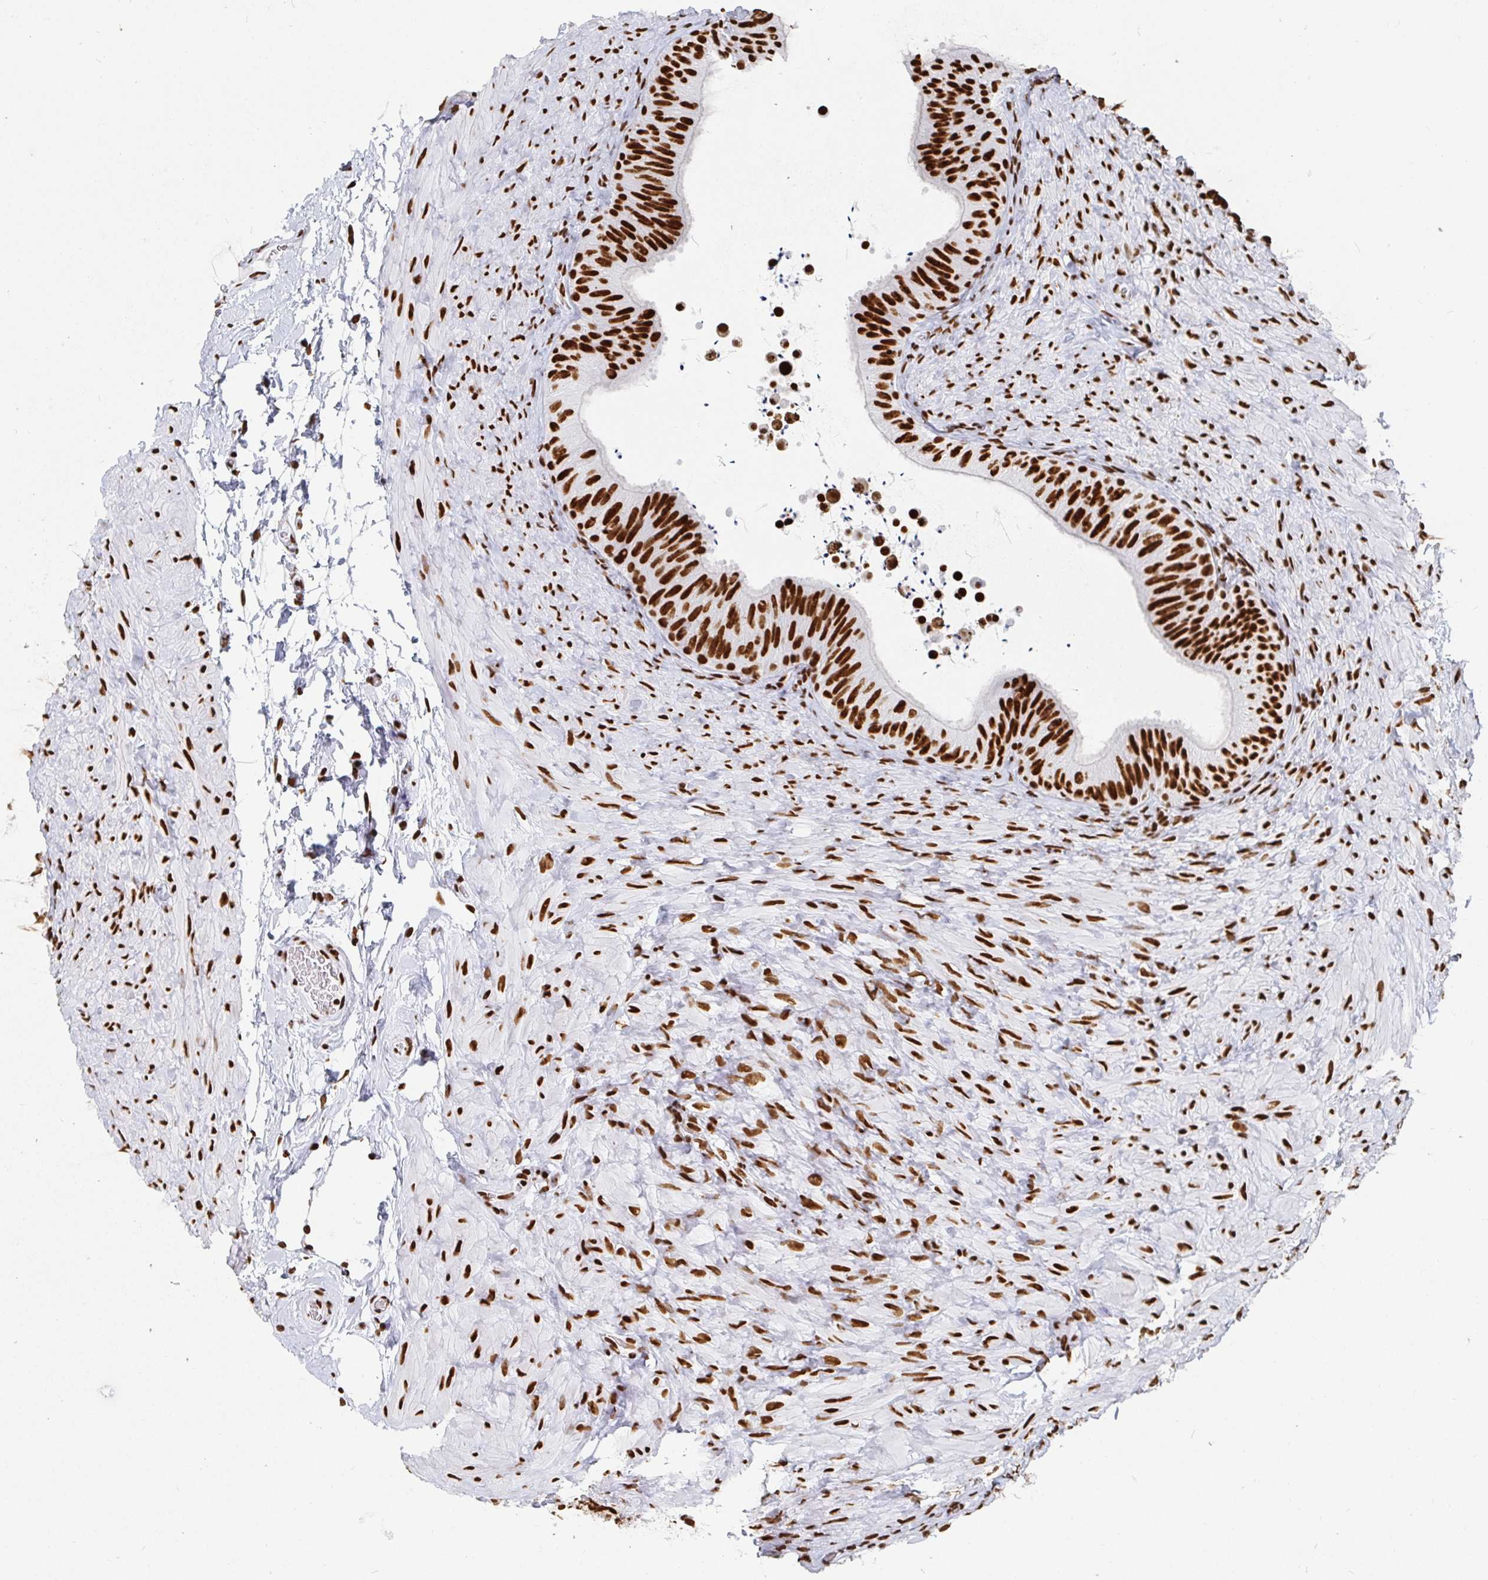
{"staining": {"intensity": "strong", "quantity": ">75%", "location": "nuclear"}, "tissue": "epididymis", "cell_type": "Glandular cells", "image_type": "normal", "snomed": [{"axis": "morphology", "description": "Normal tissue, NOS"}, {"axis": "topography", "description": "Epididymis, spermatic cord, NOS"}, {"axis": "topography", "description": "Epididymis"}], "caption": "Glandular cells exhibit high levels of strong nuclear expression in about >75% of cells in normal human epididymis.", "gene": "EWSR1", "patient": {"sex": "male", "age": 31}}